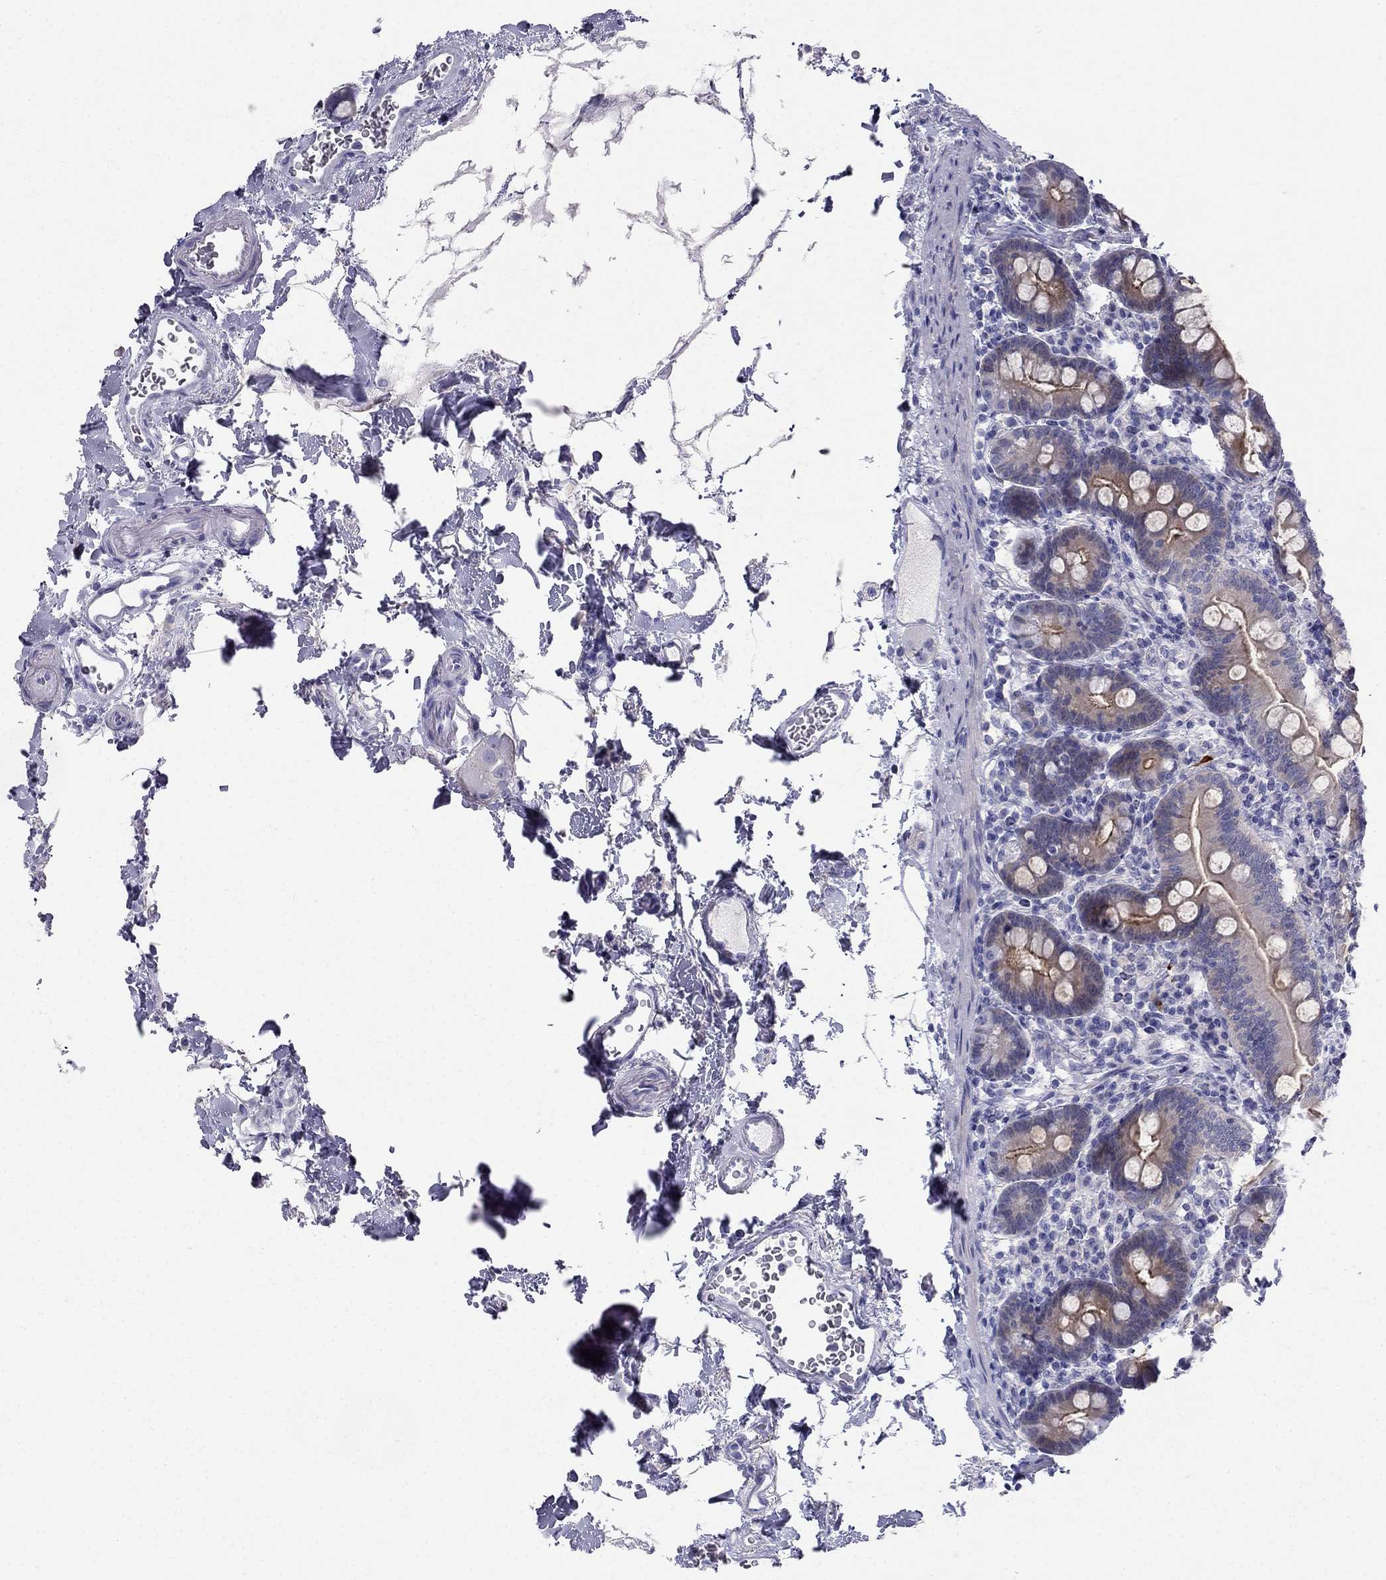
{"staining": {"intensity": "moderate", "quantity": "25%-75%", "location": "cytoplasmic/membranous"}, "tissue": "small intestine", "cell_type": "Glandular cells", "image_type": "normal", "snomed": [{"axis": "morphology", "description": "Normal tissue, NOS"}, {"axis": "topography", "description": "Small intestine"}], "caption": "Human small intestine stained for a protein (brown) reveals moderate cytoplasmic/membranous positive staining in about 25%-75% of glandular cells.", "gene": "RFLNA", "patient": {"sex": "female", "age": 44}}